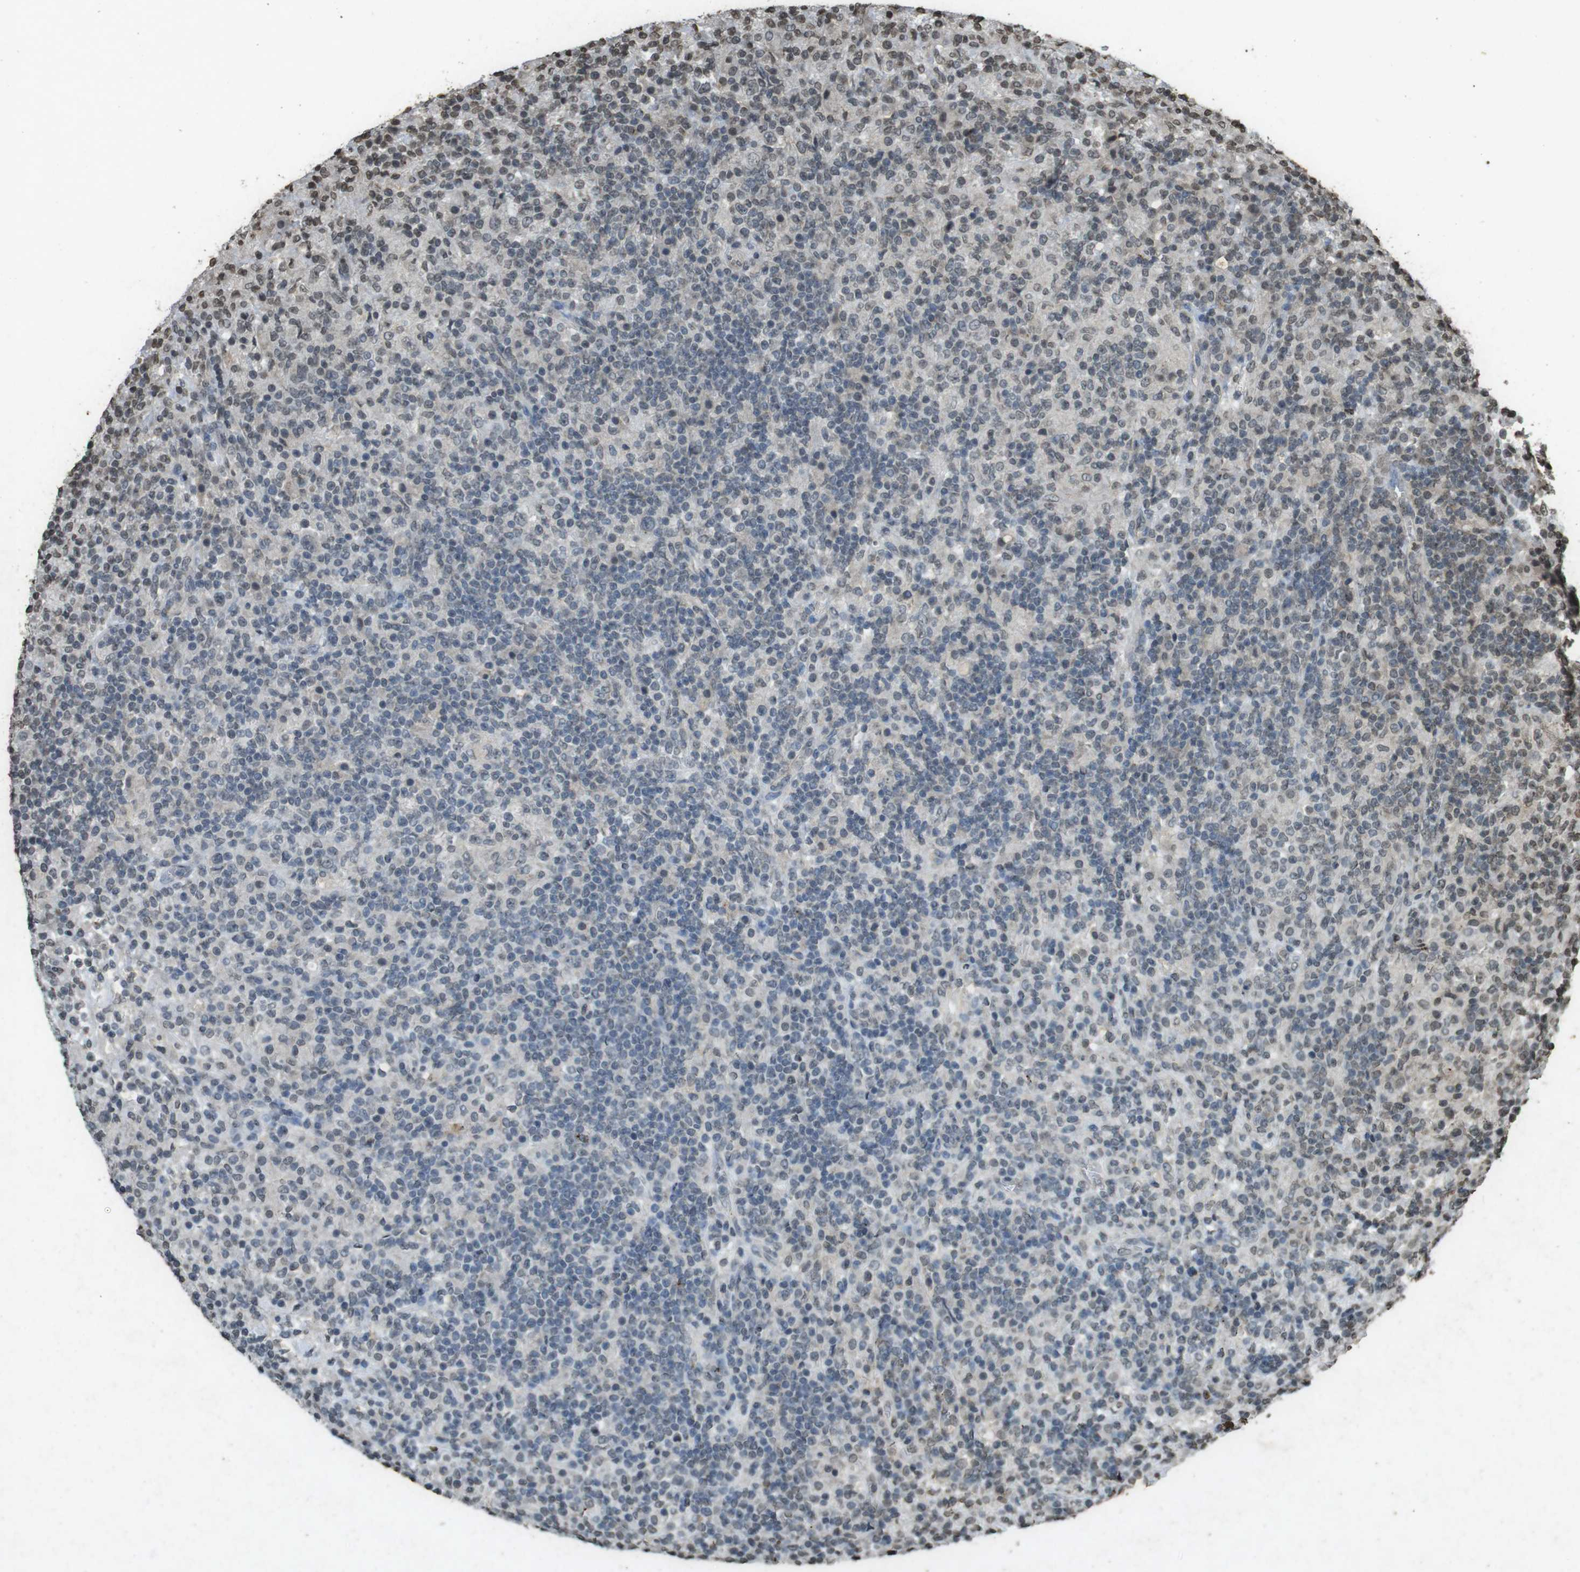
{"staining": {"intensity": "negative", "quantity": "none", "location": "none"}, "tissue": "lymphoma", "cell_type": "Tumor cells", "image_type": "cancer", "snomed": [{"axis": "morphology", "description": "Hodgkin's disease, NOS"}, {"axis": "topography", "description": "Lymph node"}], "caption": "Hodgkin's disease stained for a protein using immunohistochemistry exhibits no expression tumor cells.", "gene": "ORC4", "patient": {"sex": "male", "age": 70}}